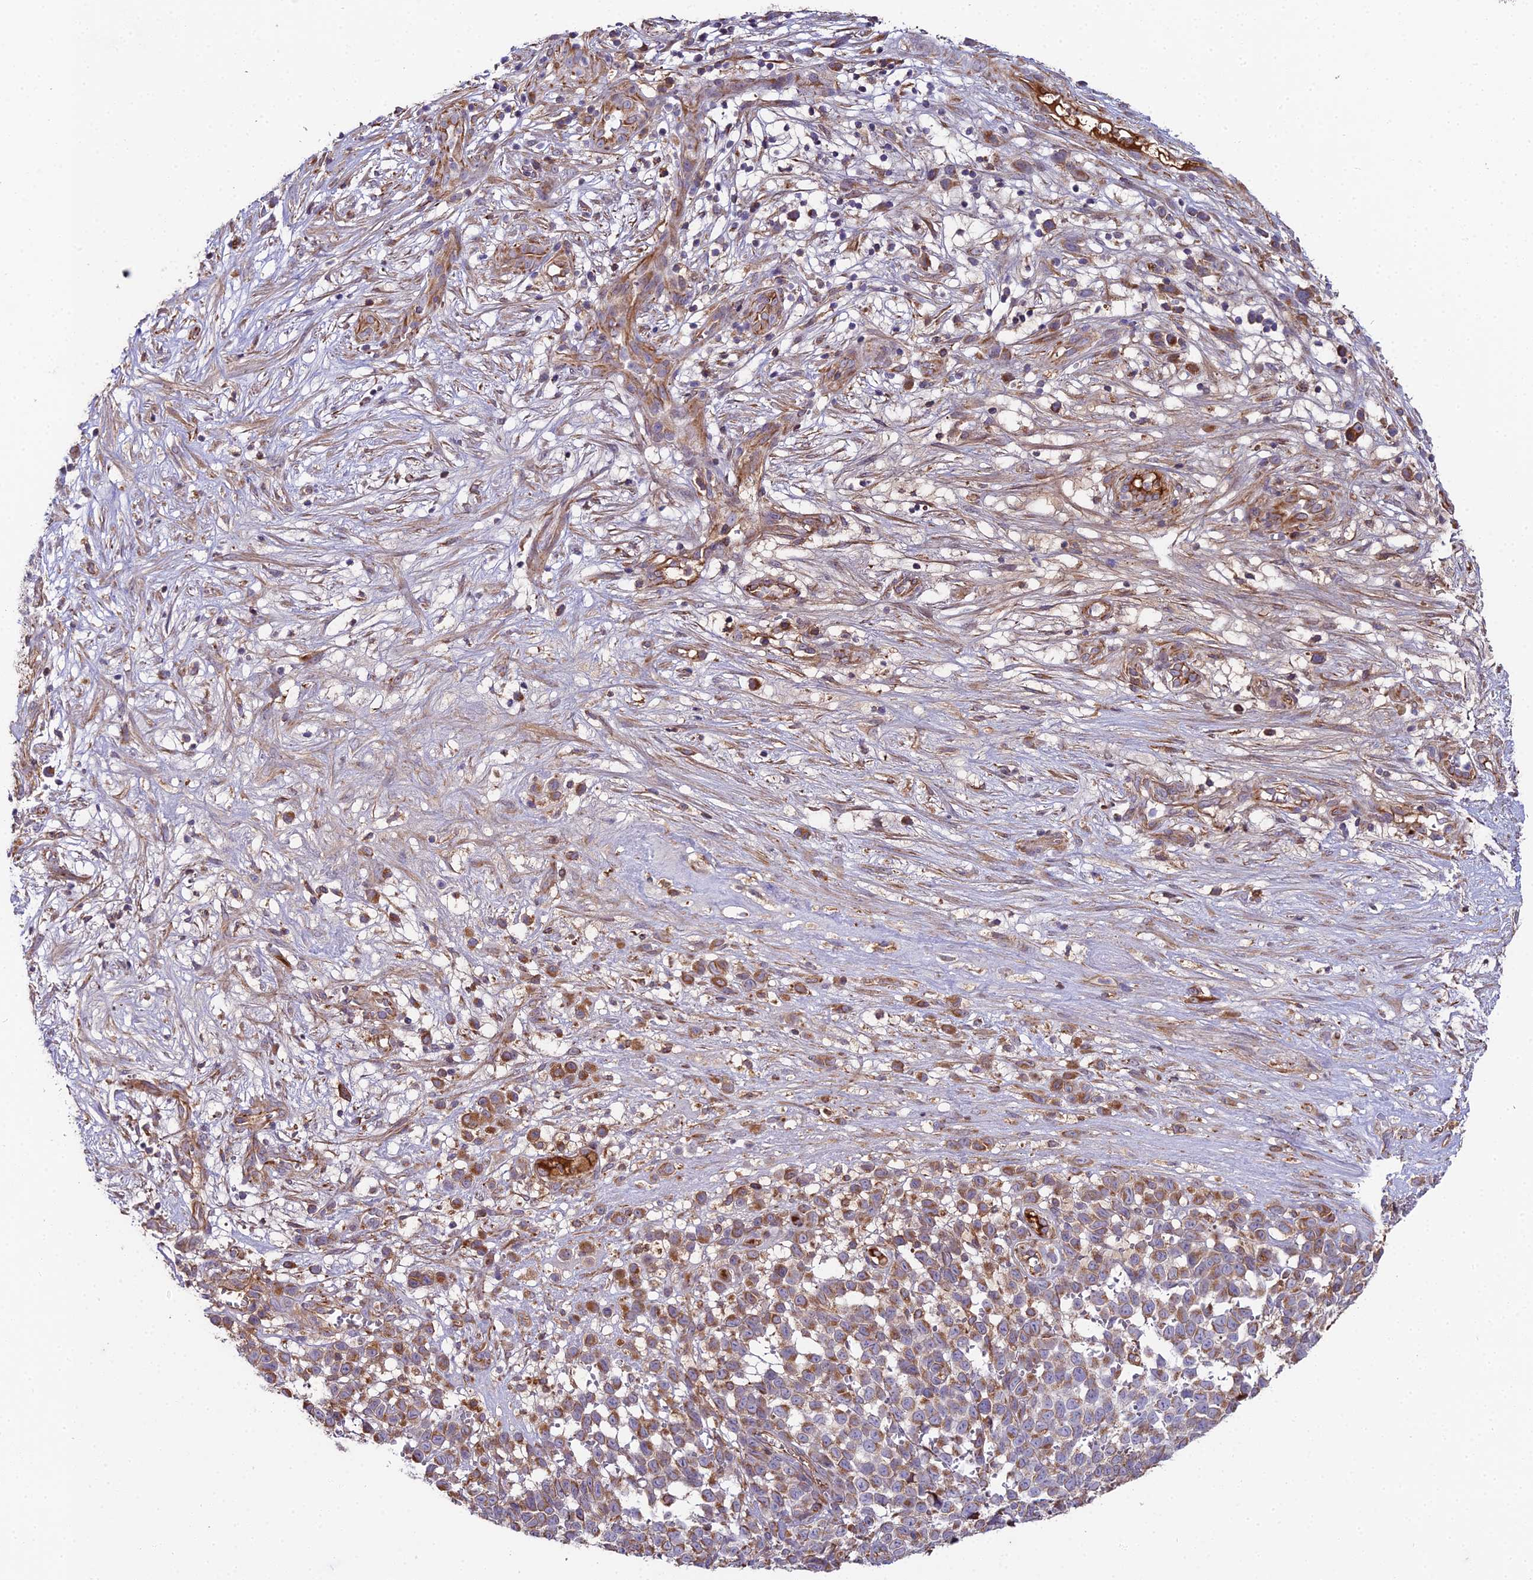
{"staining": {"intensity": "moderate", "quantity": ">75%", "location": "cytoplasmic/membranous"}, "tissue": "melanoma", "cell_type": "Tumor cells", "image_type": "cancer", "snomed": [{"axis": "morphology", "description": "Malignant melanoma, NOS"}, {"axis": "topography", "description": "Nose, NOS"}], "caption": "Melanoma was stained to show a protein in brown. There is medium levels of moderate cytoplasmic/membranous expression in approximately >75% of tumor cells. The staining was performed using DAB to visualize the protein expression in brown, while the nuclei were stained in blue with hematoxylin (Magnification: 20x).", "gene": "BEX4", "patient": {"sex": "female", "age": 48}}